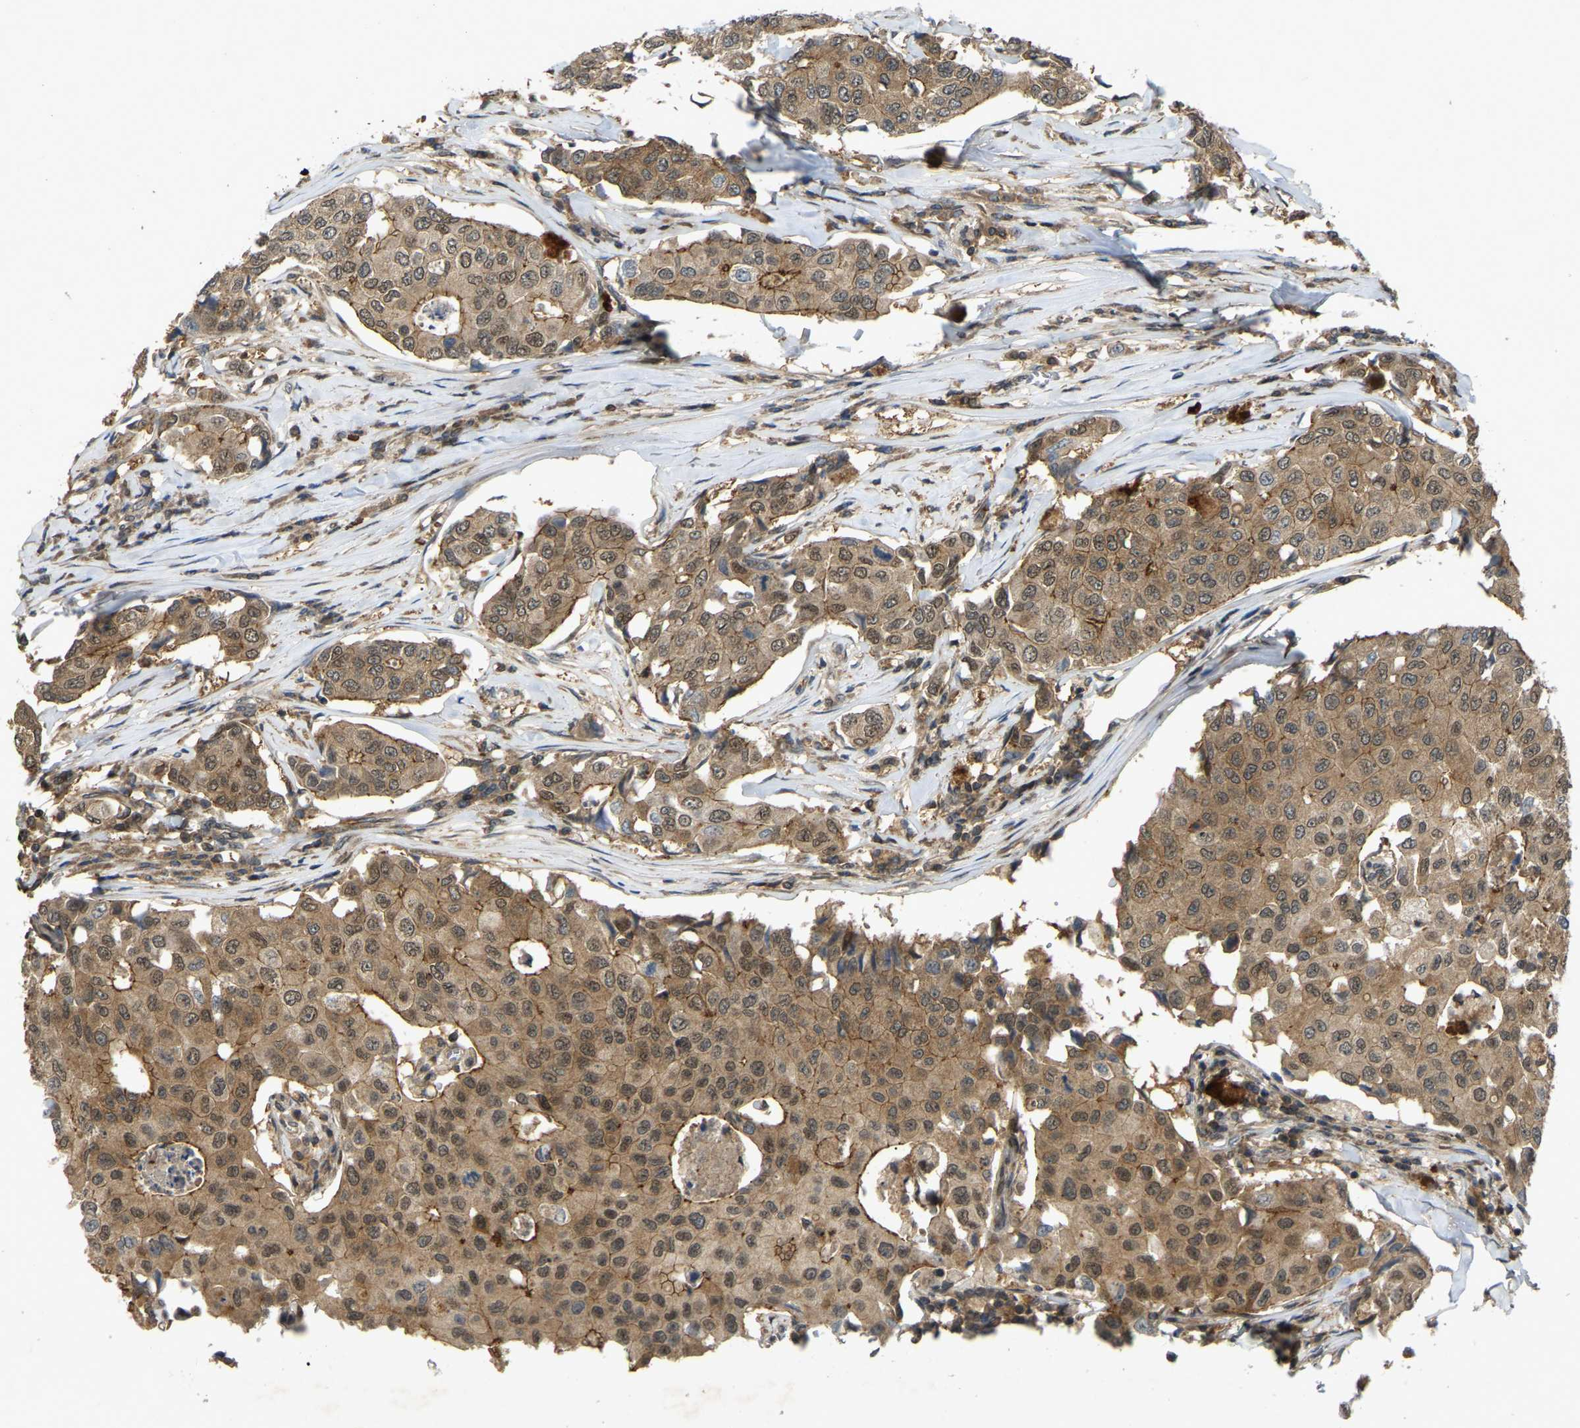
{"staining": {"intensity": "moderate", "quantity": ">75%", "location": "cytoplasmic/membranous,nuclear"}, "tissue": "breast cancer", "cell_type": "Tumor cells", "image_type": "cancer", "snomed": [{"axis": "morphology", "description": "Duct carcinoma"}, {"axis": "topography", "description": "Breast"}], "caption": "Protein analysis of breast cancer tissue displays moderate cytoplasmic/membranous and nuclear positivity in about >75% of tumor cells. (brown staining indicates protein expression, while blue staining denotes nuclei).", "gene": "KIAA1549", "patient": {"sex": "female", "age": 80}}